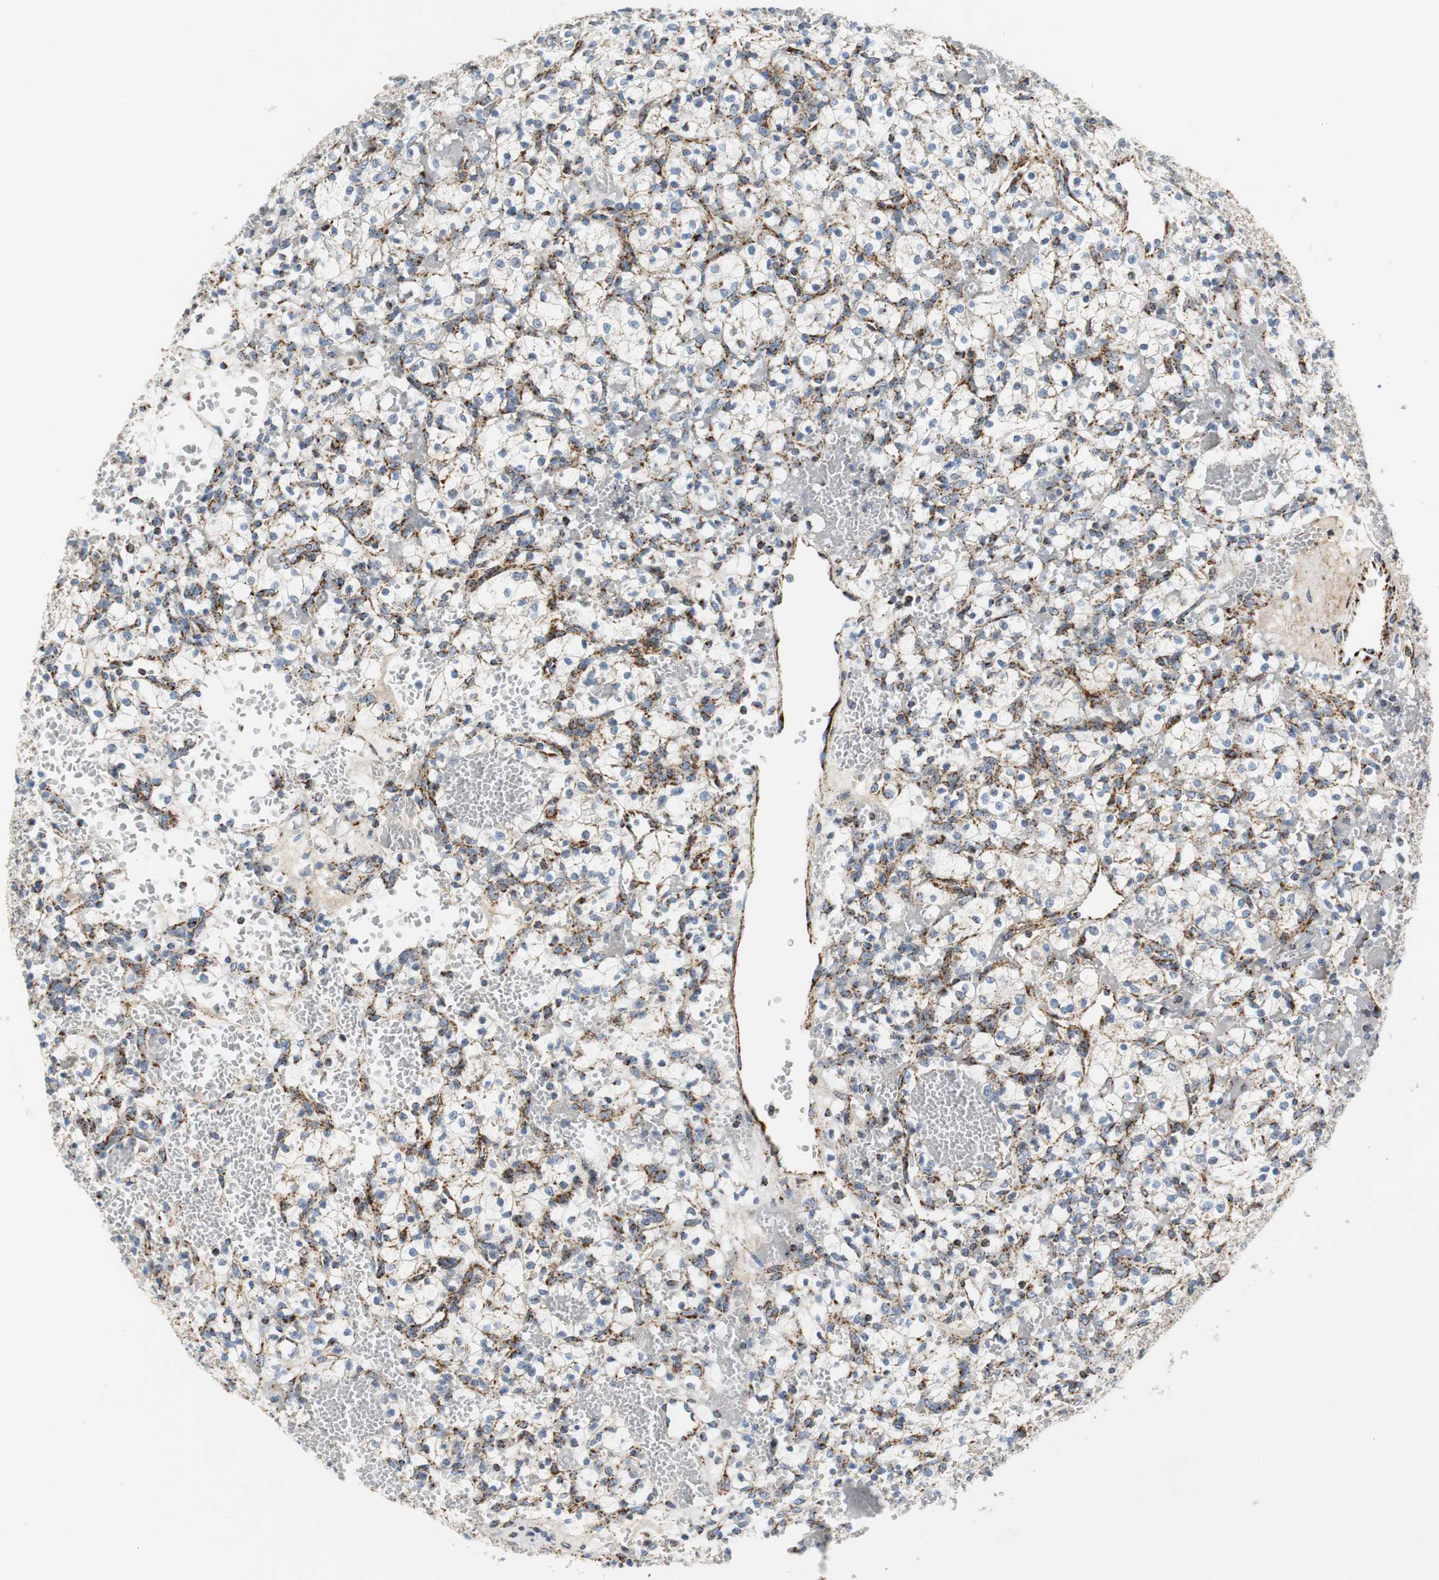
{"staining": {"intensity": "negative", "quantity": "none", "location": "none"}, "tissue": "renal cancer", "cell_type": "Tumor cells", "image_type": "cancer", "snomed": [{"axis": "morphology", "description": "Adenocarcinoma, NOS"}, {"axis": "topography", "description": "Kidney"}], "caption": "This micrograph is of renal cancer stained with immunohistochemistry (IHC) to label a protein in brown with the nuclei are counter-stained blue. There is no expression in tumor cells. Nuclei are stained in blue.", "gene": "C1QTNF7", "patient": {"sex": "female", "age": 60}}